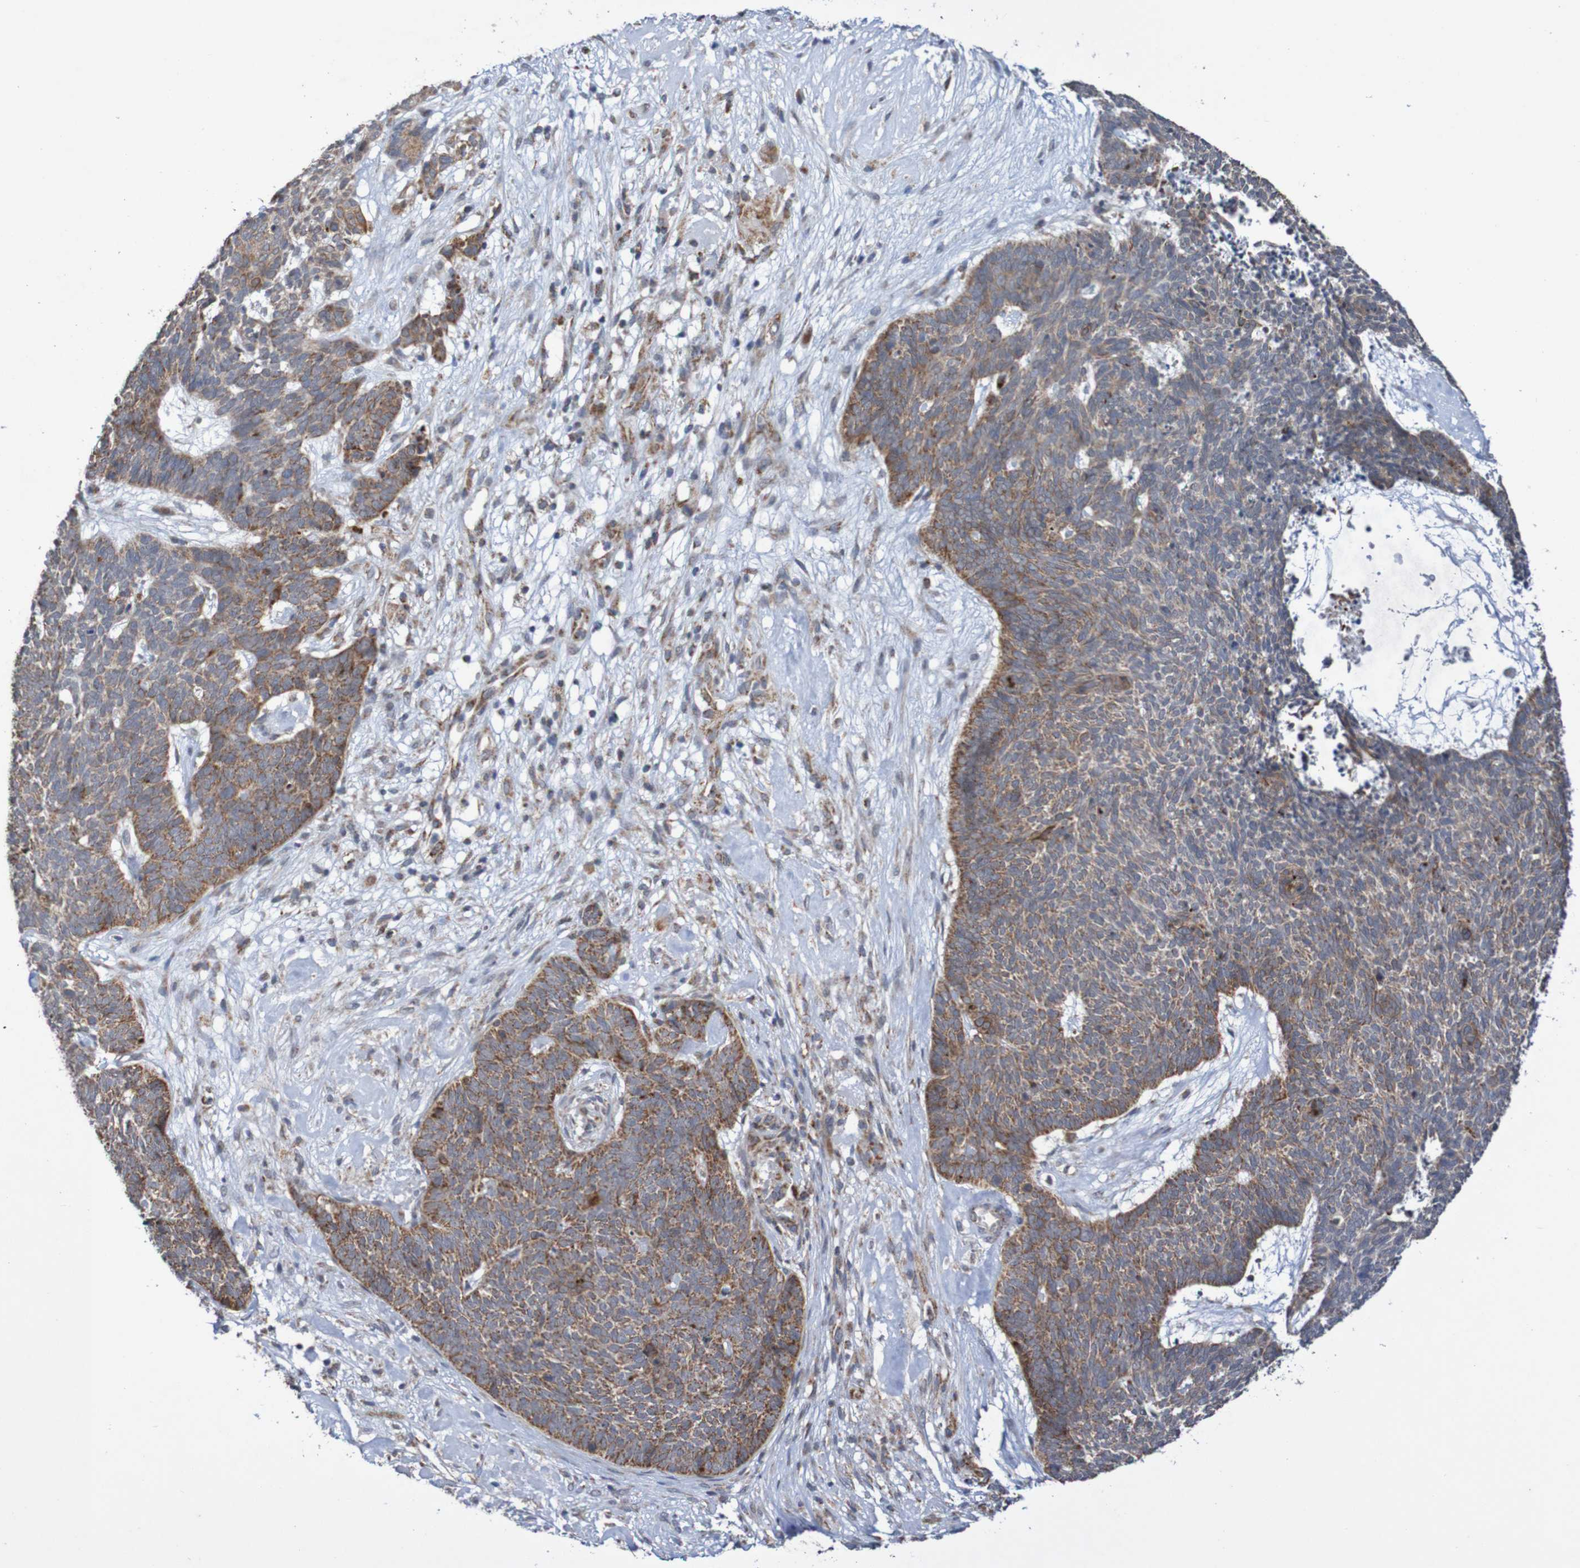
{"staining": {"intensity": "moderate", "quantity": ">75%", "location": "cytoplasmic/membranous"}, "tissue": "skin cancer", "cell_type": "Tumor cells", "image_type": "cancer", "snomed": [{"axis": "morphology", "description": "Basal cell carcinoma"}, {"axis": "topography", "description": "Skin"}], "caption": "High-magnification brightfield microscopy of skin cancer stained with DAB (3,3'-diaminobenzidine) (brown) and counterstained with hematoxylin (blue). tumor cells exhibit moderate cytoplasmic/membranous expression is present in about>75% of cells.", "gene": "DVL1", "patient": {"sex": "female", "age": 84}}